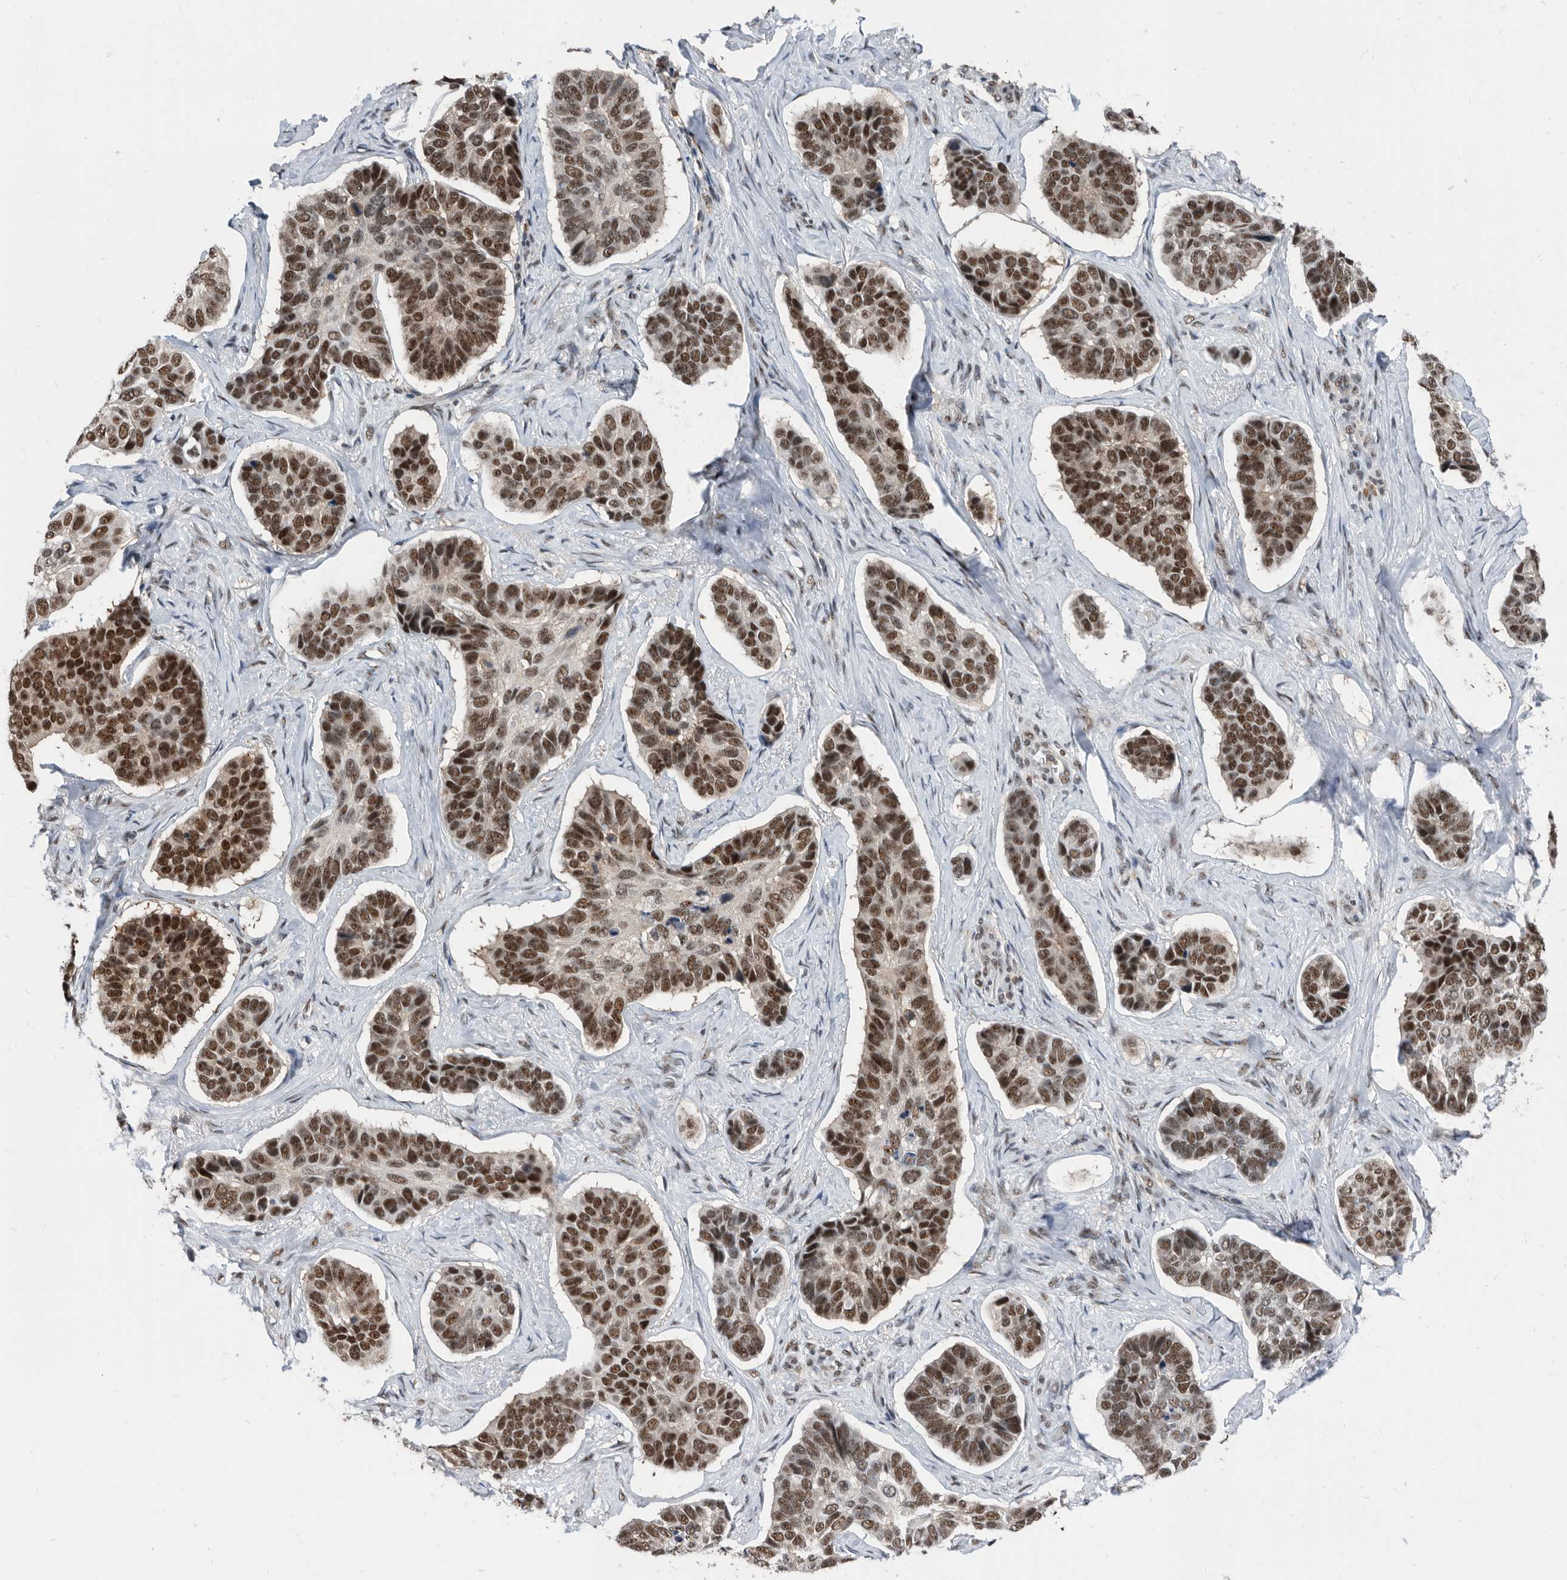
{"staining": {"intensity": "strong", "quantity": ">75%", "location": "nuclear"}, "tissue": "skin cancer", "cell_type": "Tumor cells", "image_type": "cancer", "snomed": [{"axis": "morphology", "description": "Basal cell carcinoma"}, {"axis": "topography", "description": "Skin"}], "caption": "Human skin basal cell carcinoma stained with a brown dye exhibits strong nuclear positive positivity in approximately >75% of tumor cells.", "gene": "ZNF260", "patient": {"sex": "male", "age": 62}}